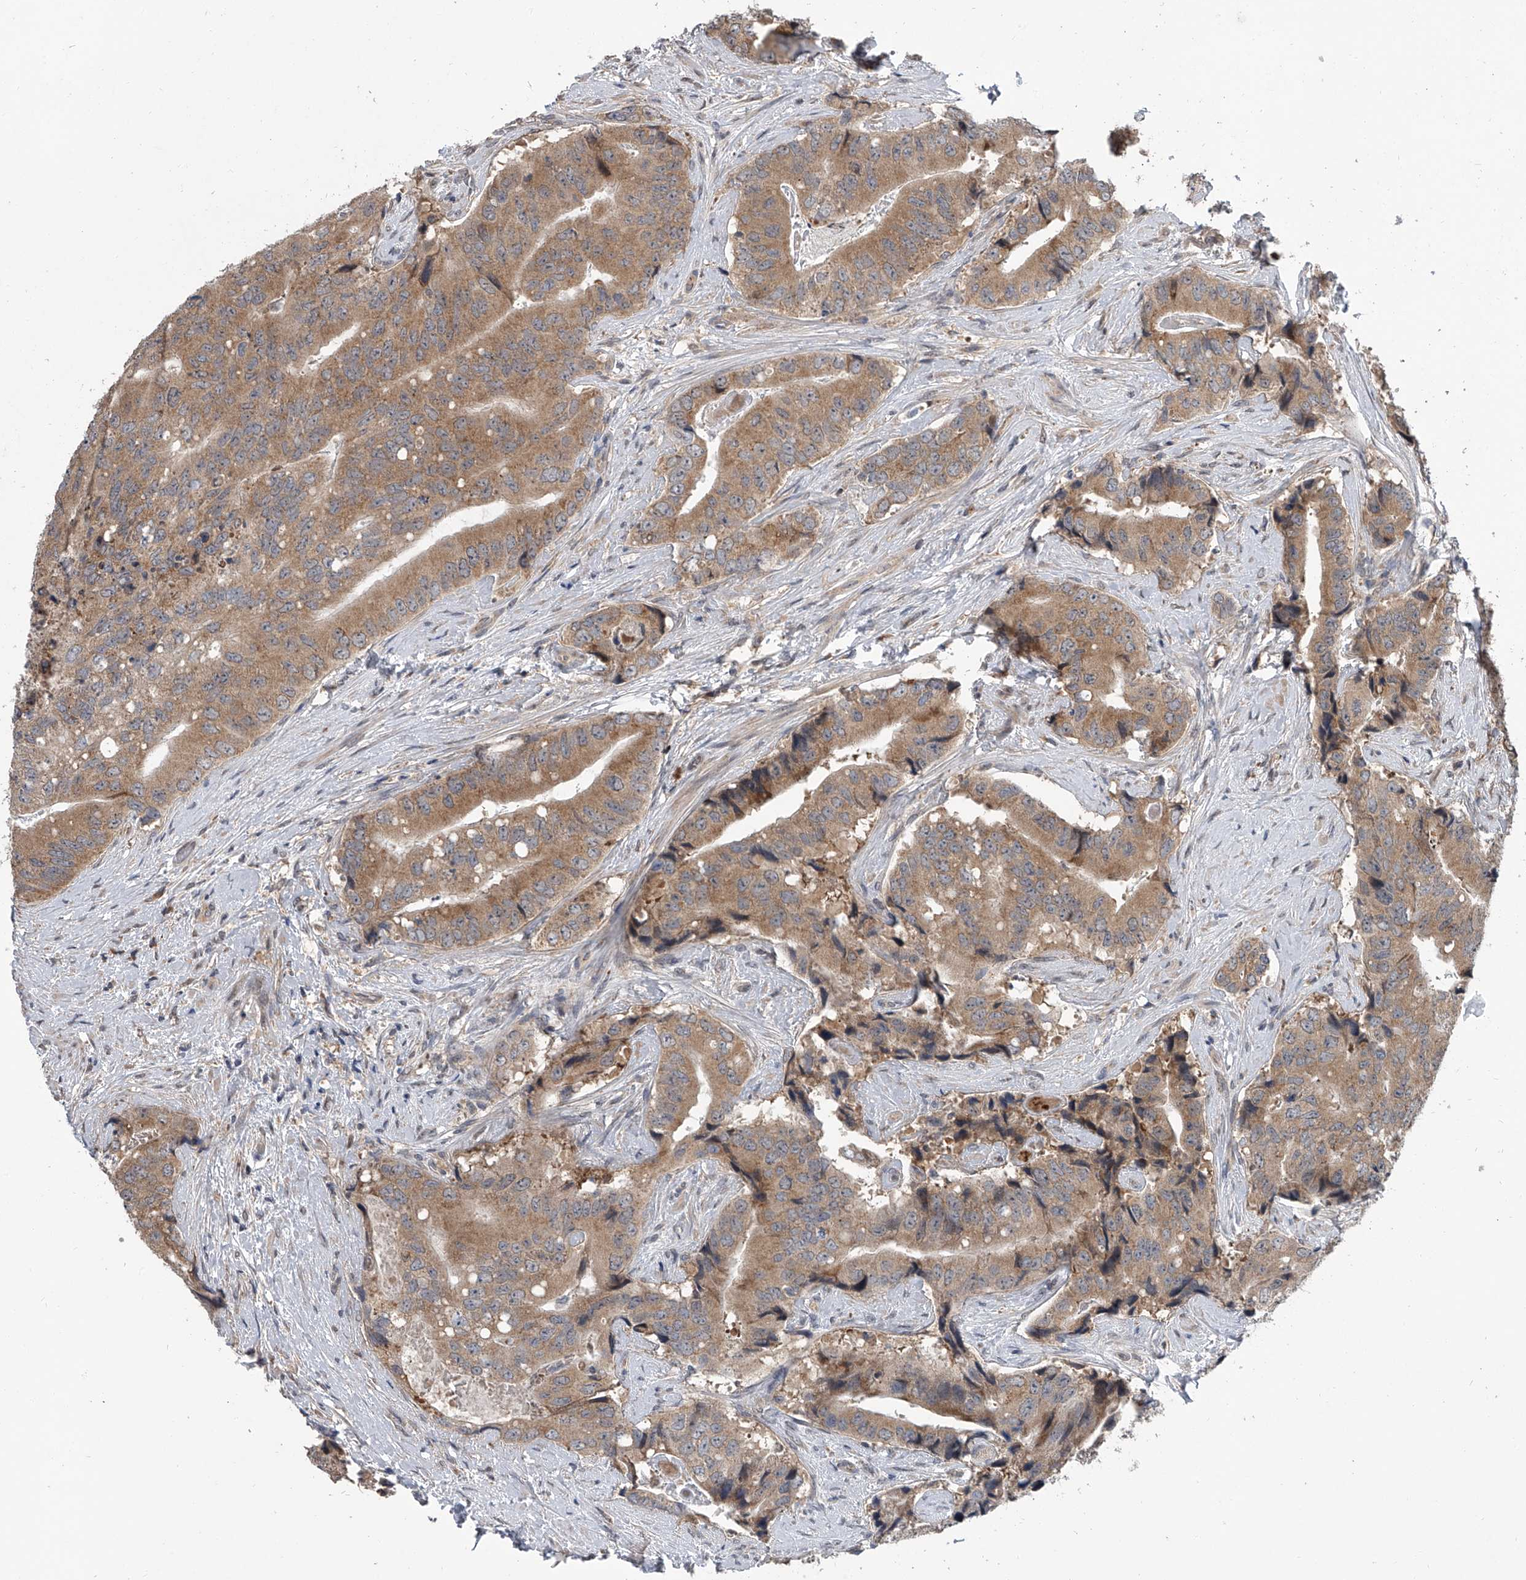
{"staining": {"intensity": "moderate", "quantity": ">75%", "location": "cytoplasmic/membranous"}, "tissue": "prostate cancer", "cell_type": "Tumor cells", "image_type": "cancer", "snomed": [{"axis": "morphology", "description": "Adenocarcinoma, High grade"}, {"axis": "topography", "description": "Prostate"}], "caption": "Protein staining of adenocarcinoma (high-grade) (prostate) tissue shows moderate cytoplasmic/membranous expression in about >75% of tumor cells.", "gene": "GEMIN8", "patient": {"sex": "male", "age": 70}}